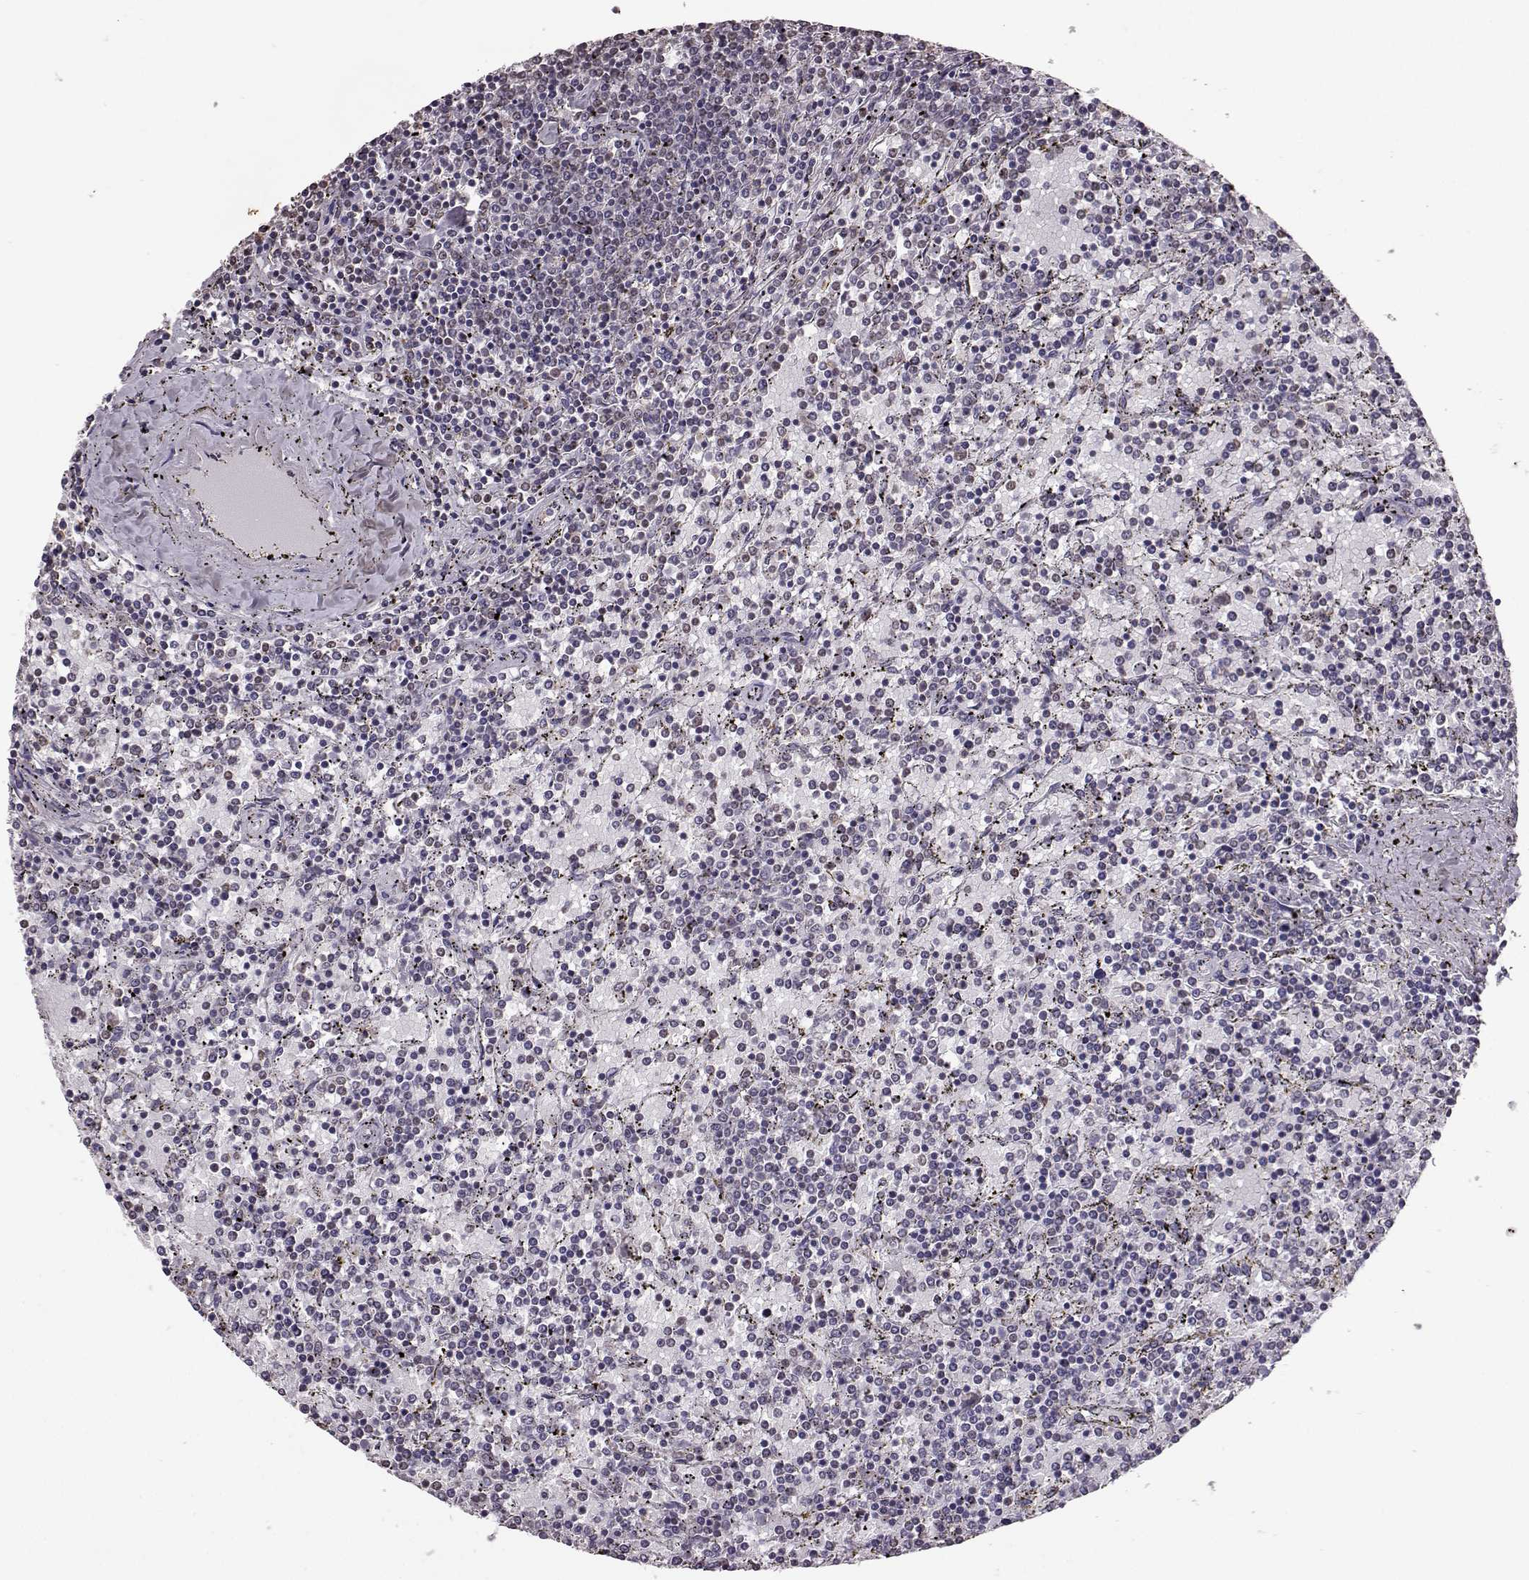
{"staining": {"intensity": "negative", "quantity": "none", "location": "none"}, "tissue": "lymphoma", "cell_type": "Tumor cells", "image_type": "cancer", "snomed": [{"axis": "morphology", "description": "Malignant lymphoma, non-Hodgkin's type, Low grade"}, {"axis": "topography", "description": "Spleen"}], "caption": "Immunohistochemical staining of human low-grade malignant lymphoma, non-Hodgkin's type displays no significant staining in tumor cells.", "gene": "ALDH3A1", "patient": {"sex": "female", "age": 77}}